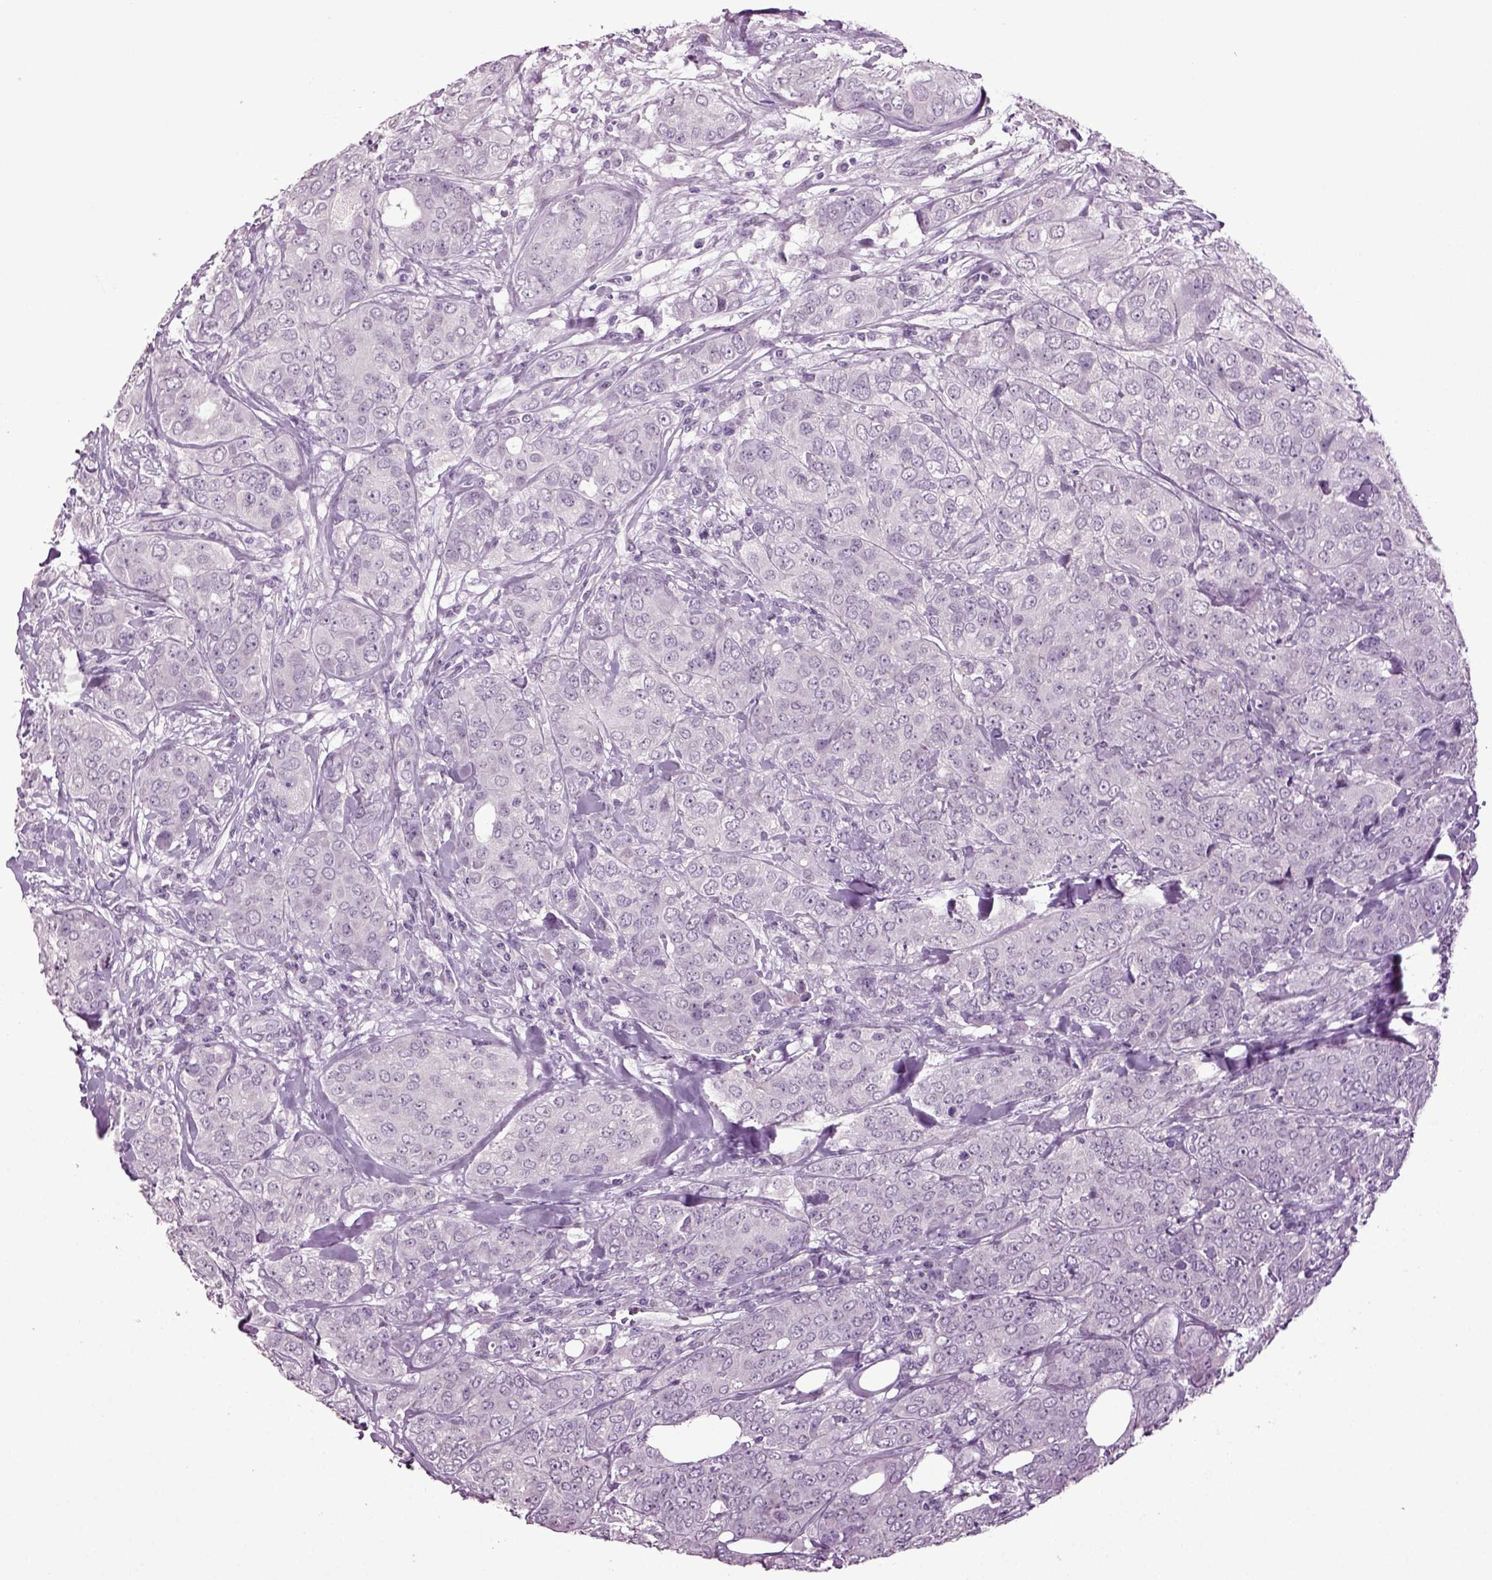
{"staining": {"intensity": "negative", "quantity": "none", "location": "none"}, "tissue": "breast cancer", "cell_type": "Tumor cells", "image_type": "cancer", "snomed": [{"axis": "morphology", "description": "Duct carcinoma"}, {"axis": "topography", "description": "Breast"}], "caption": "An IHC photomicrograph of invasive ductal carcinoma (breast) is shown. There is no staining in tumor cells of invasive ductal carcinoma (breast).", "gene": "SLC17A6", "patient": {"sex": "female", "age": 43}}